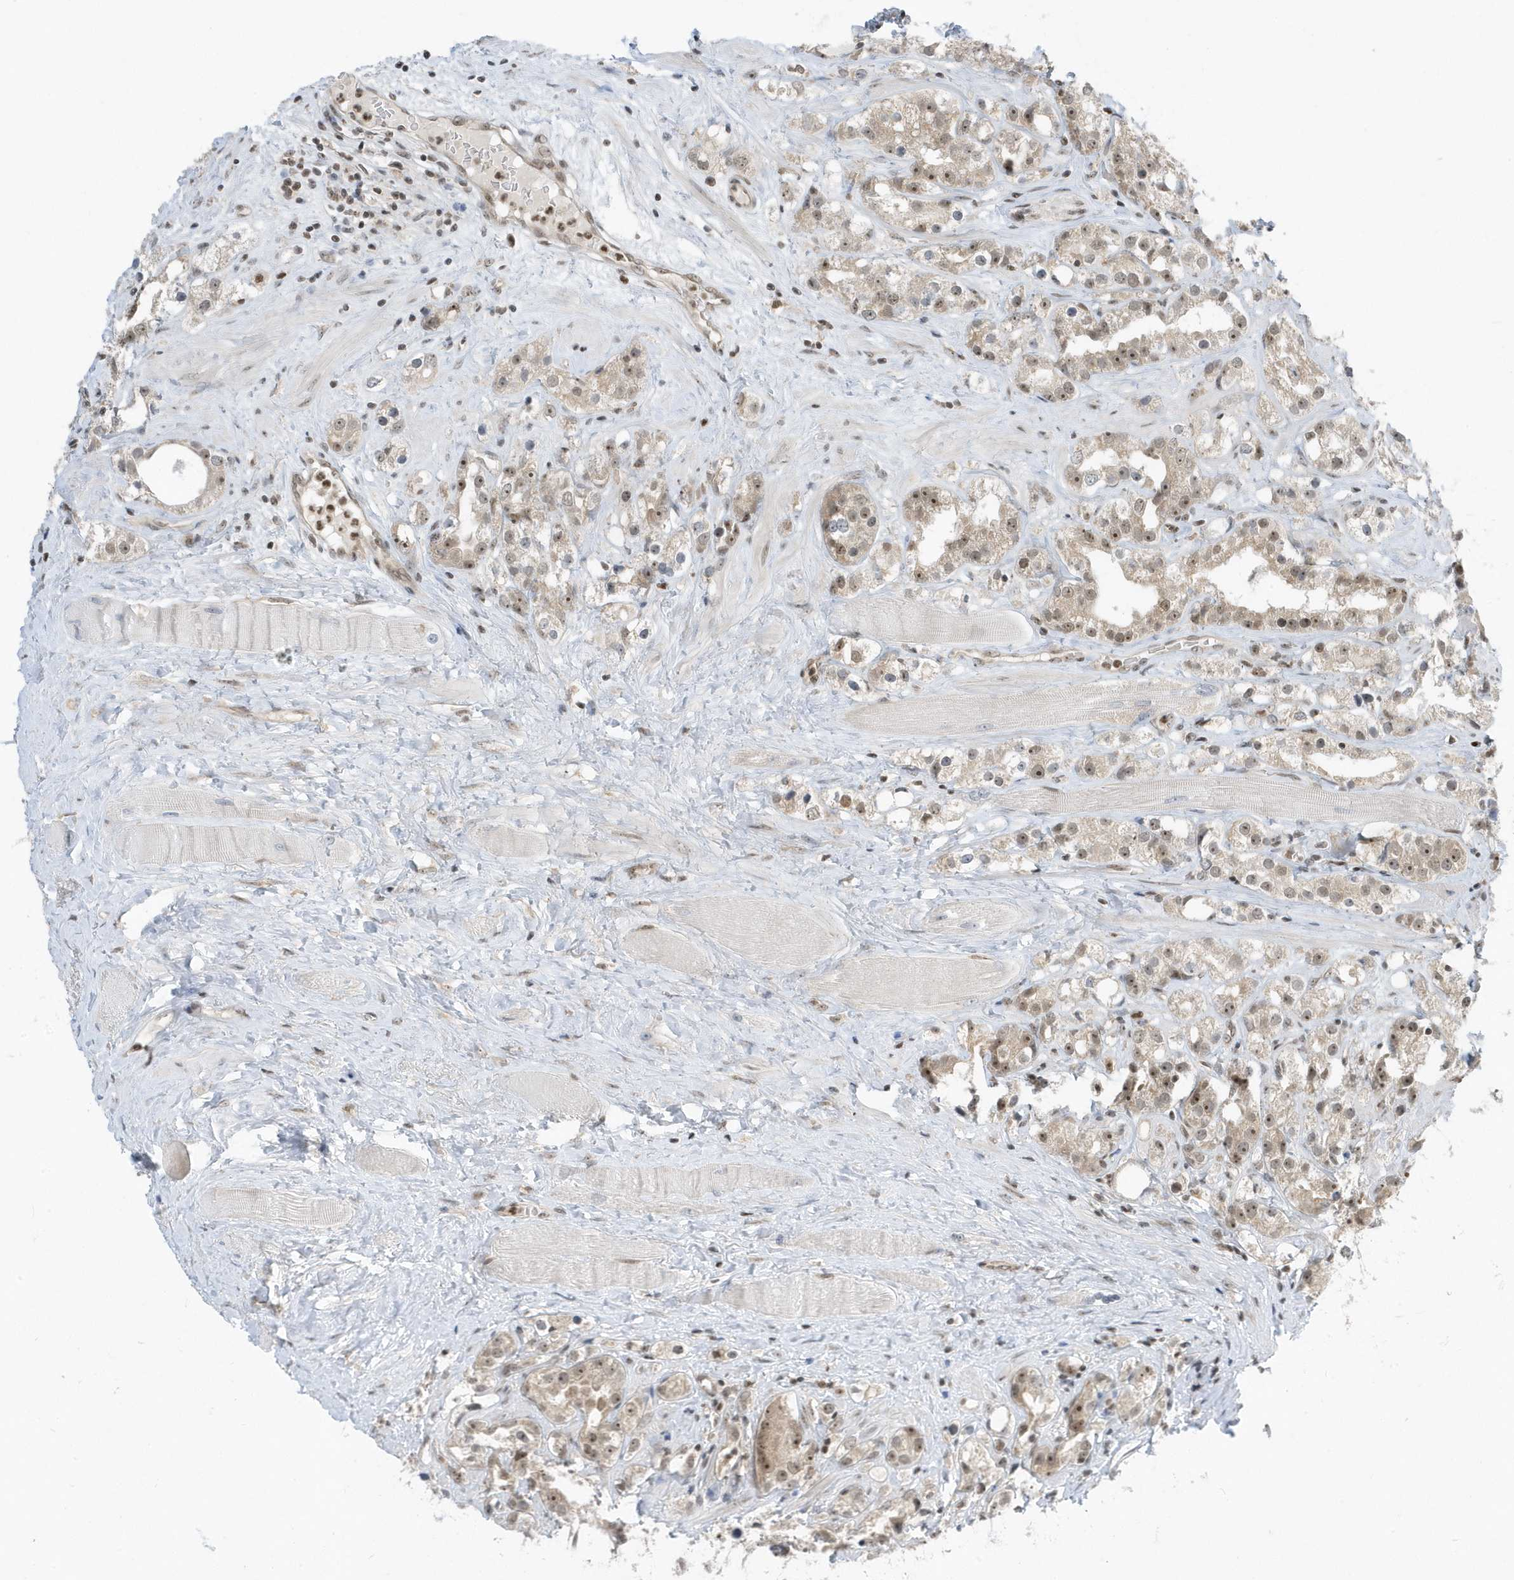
{"staining": {"intensity": "moderate", "quantity": "<25%", "location": "nuclear"}, "tissue": "prostate cancer", "cell_type": "Tumor cells", "image_type": "cancer", "snomed": [{"axis": "morphology", "description": "Adenocarcinoma, NOS"}, {"axis": "topography", "description": "Prostate"}], "caption": "DAB (3,3'-diaminobenzidine) immunohistochemical staining of human prostate cancer (adenocarcinoma) exhibits moderate nuclear protein expression in about <25% of tumor cells.", "gene": "ZNF740", "patient": {"sex": "male", "age": 79}}